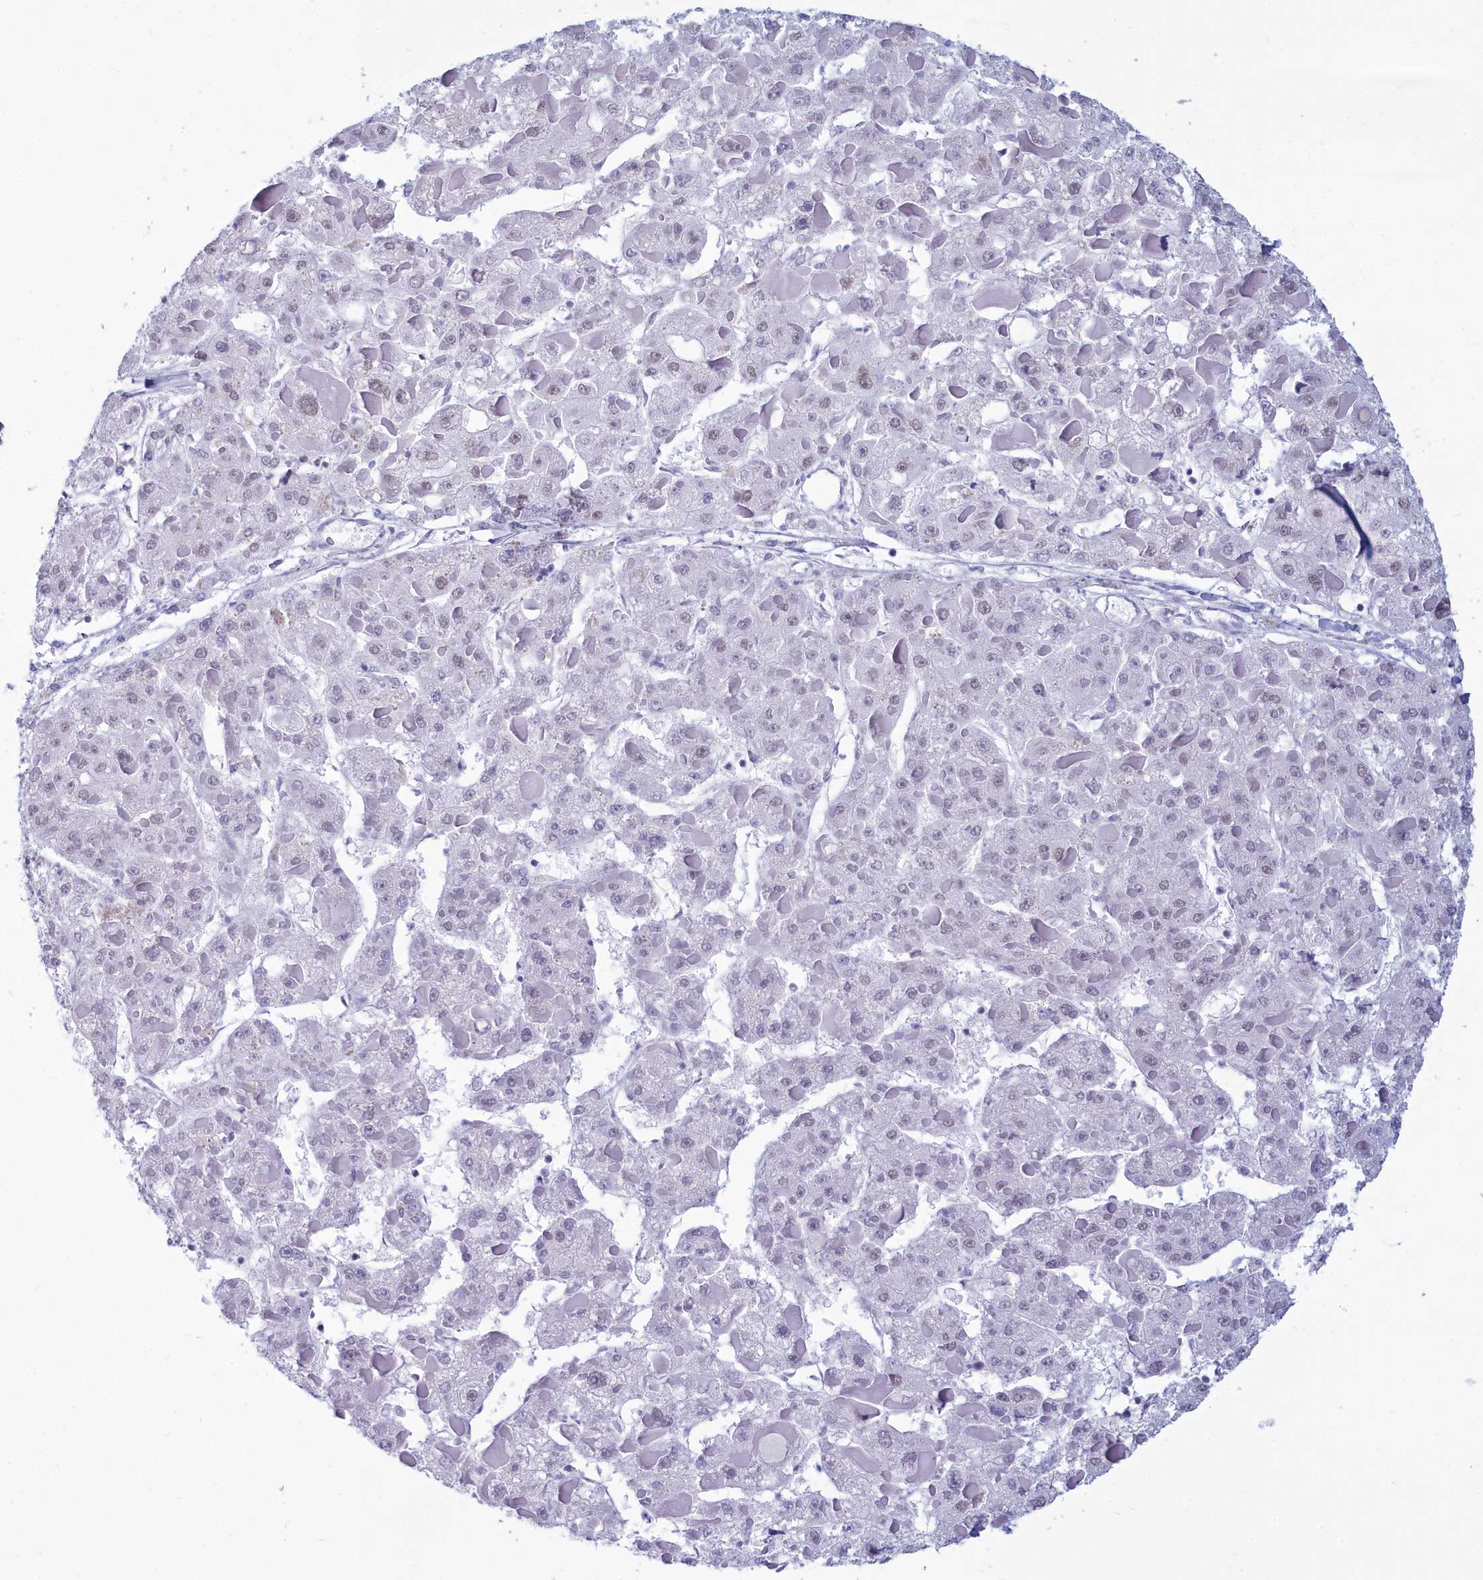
{"staining": {"intensity": "weak", "quantity": "25%-75%", "location": "nuclear"}, "tissue": "liver cancer", "cell_type": "Tumor cells", "image_type": "cancer", "snomed": [{"axis": "morphology", "description": "Carcinoma, Hepatocellular, NOS"}, {"axis": "topography", "description": "Liver"}], "caption": "Immunohistochemical staining of hepatocellular carcinoma (liver) displays low levels of weak nuclear protein positivity in approximately 25%-75% of tumor cells. The staining was performed using DAB to visualize the protein expression in brown, while the nuclei were stained in blue with hematoxylin (Magnification: 20x).", "gene": "CDC26", "patient": {"sex": "female", "age": 73}}